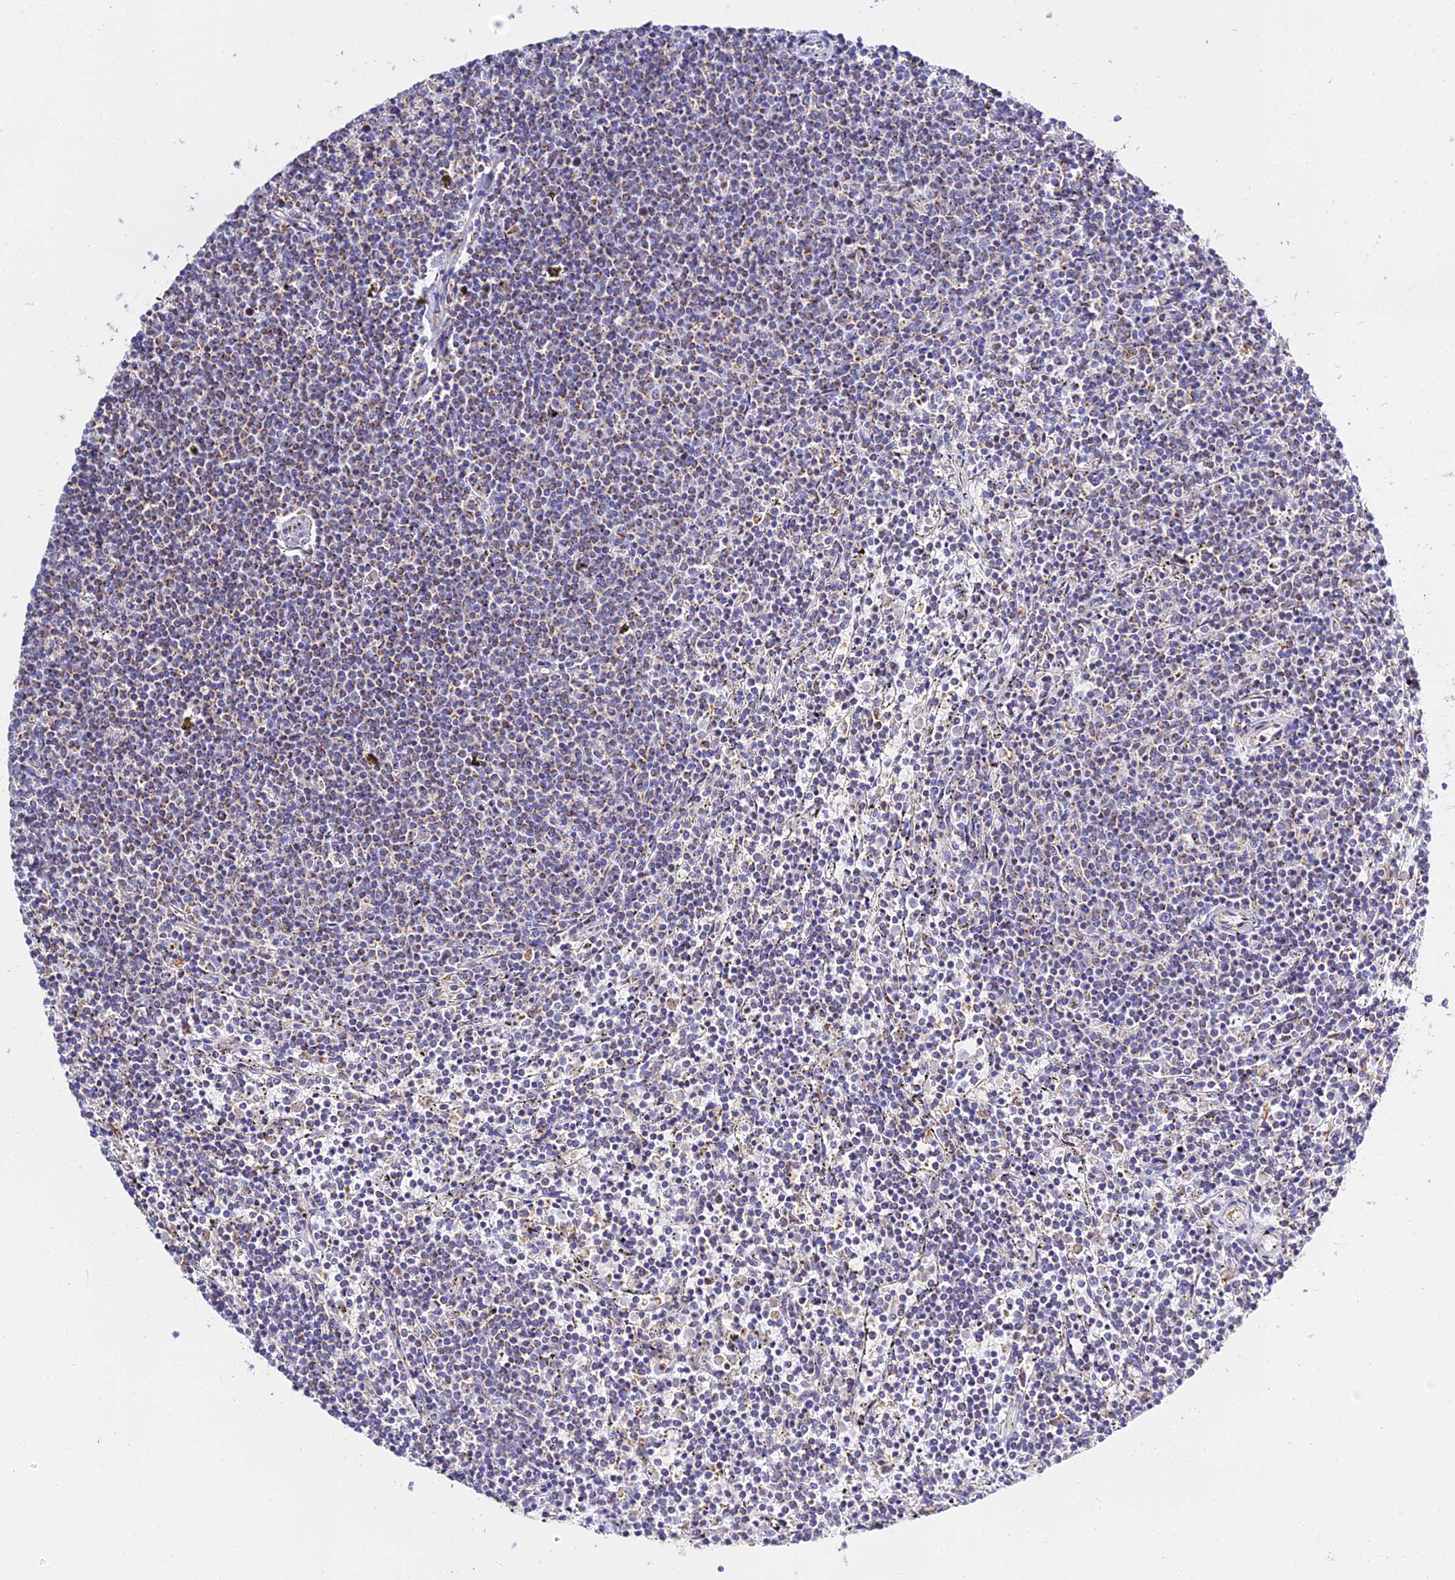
{"staining": {"intensity": "moderate", "quantity": "<25%", "location": "cytoplasmic/membranous"}, "tissue": "lymphoma", "cell_type": "Tumor cells", "image_type": "cancer", "snomed": [{"axis": "morphology", "description": "Malignant lymphoma, non-Hodgkin's type, Low grade"}, {"axis": "topography", "description": "Spleen"}], "caption": "A brown stain shows moderate cytoplasmic/membranous positivity of a protein in low-grade malignant lymphoma, non-Hodgkin's type tumor cells.", "gene": "ZNF573", "patient": {"sex": "female", "age": 50}}